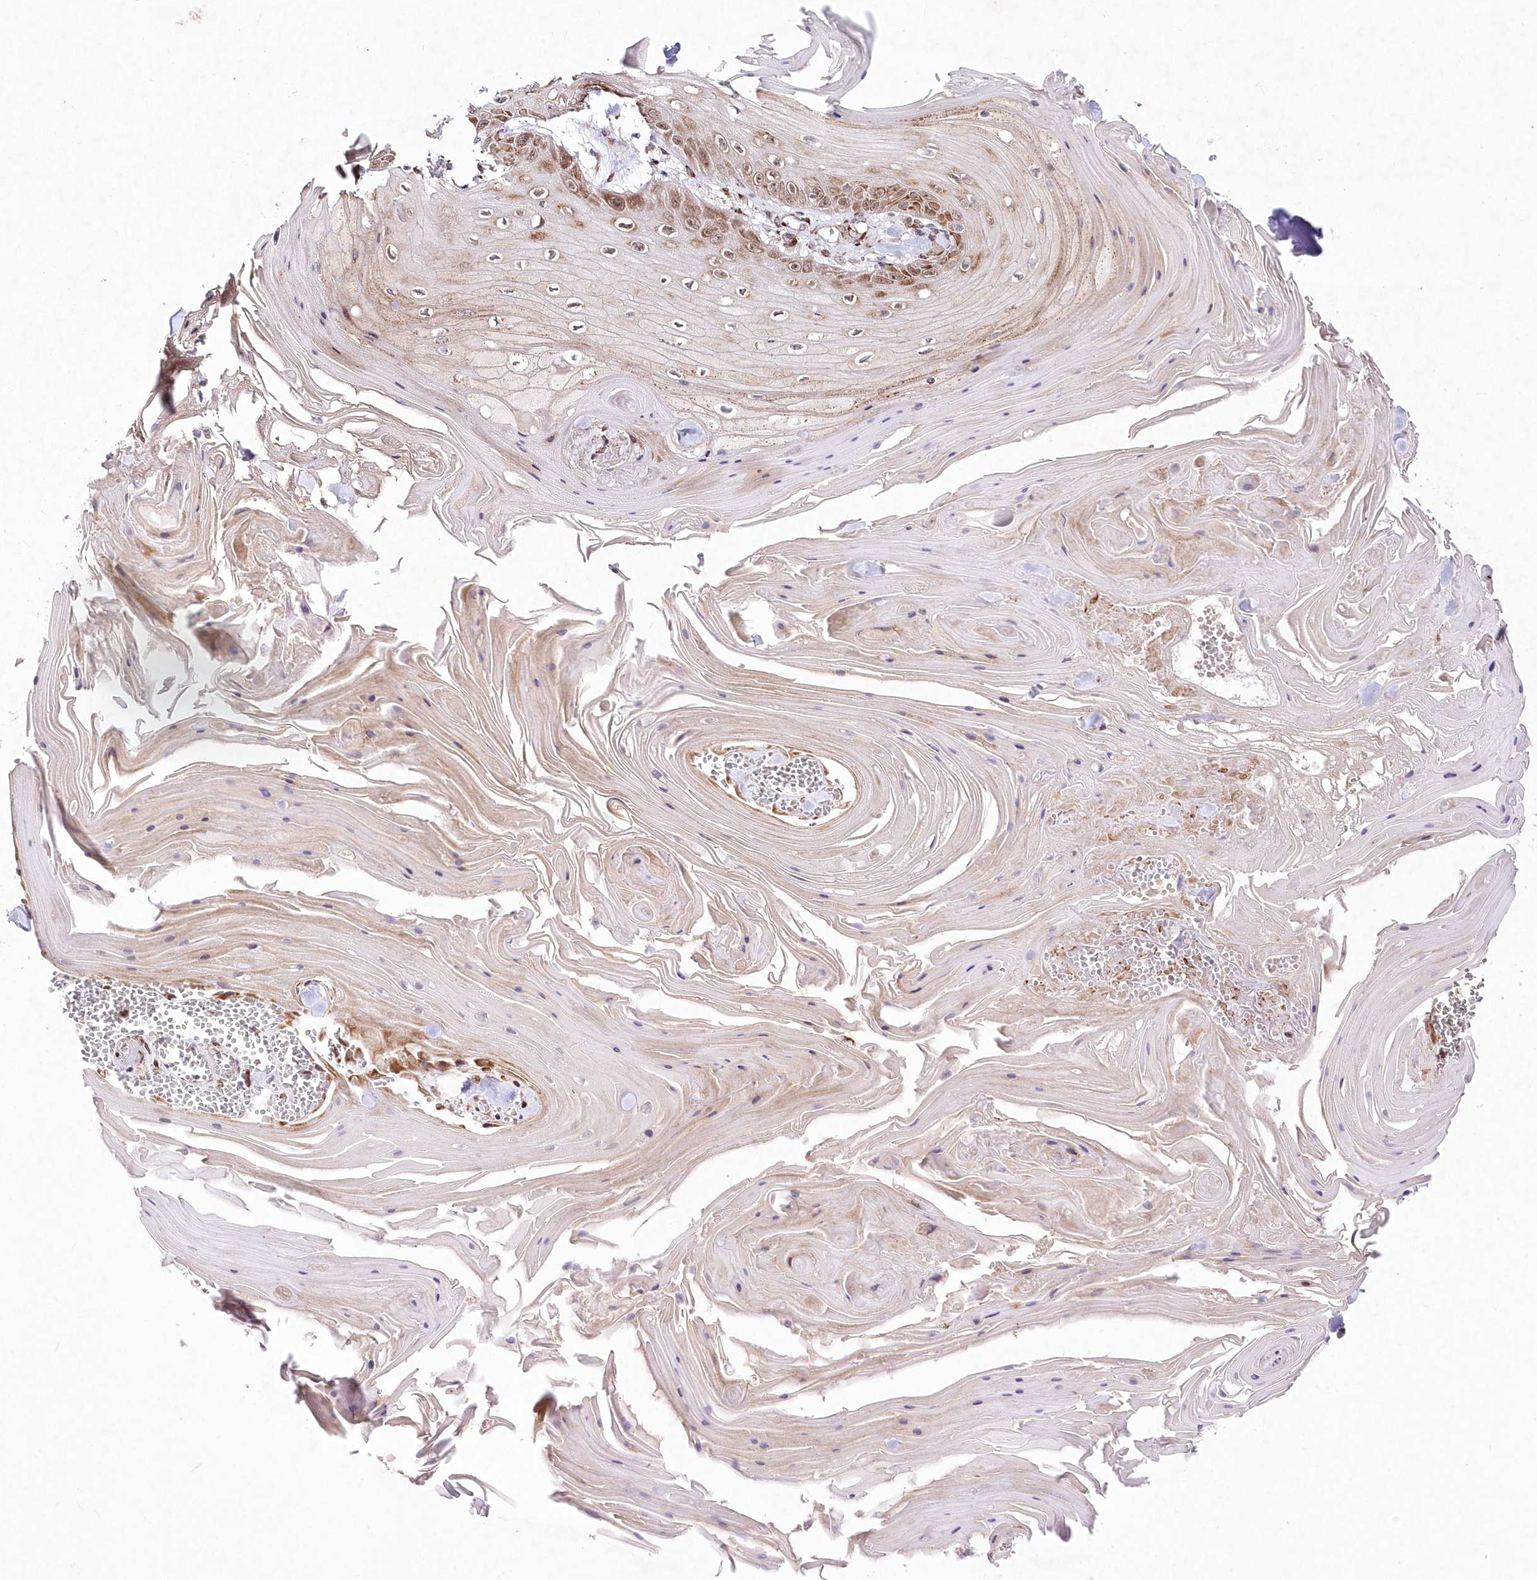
{"staining": {"intensity": "moderate", "quantity": "25%-75%", "location": "nuclear"}, "tissue": "skin cancer", "cell_type": "Tumor cells", "image_type": "cancer", "snomed": [{"axis": "morphology", "description": "Squamous cell carcinoma, NOS"}, {"axis": "topography", "description": "Skin"}], "caption": "Skin cancer tissue reveals moderate nuclear staining in about 25%-75% of tumor cells, visualized by immunohistochemistry. (IHC, brightfield microscopy, high magnification).", "gene": "LDB1", "patient": {"sex": "male", "age": 74}}